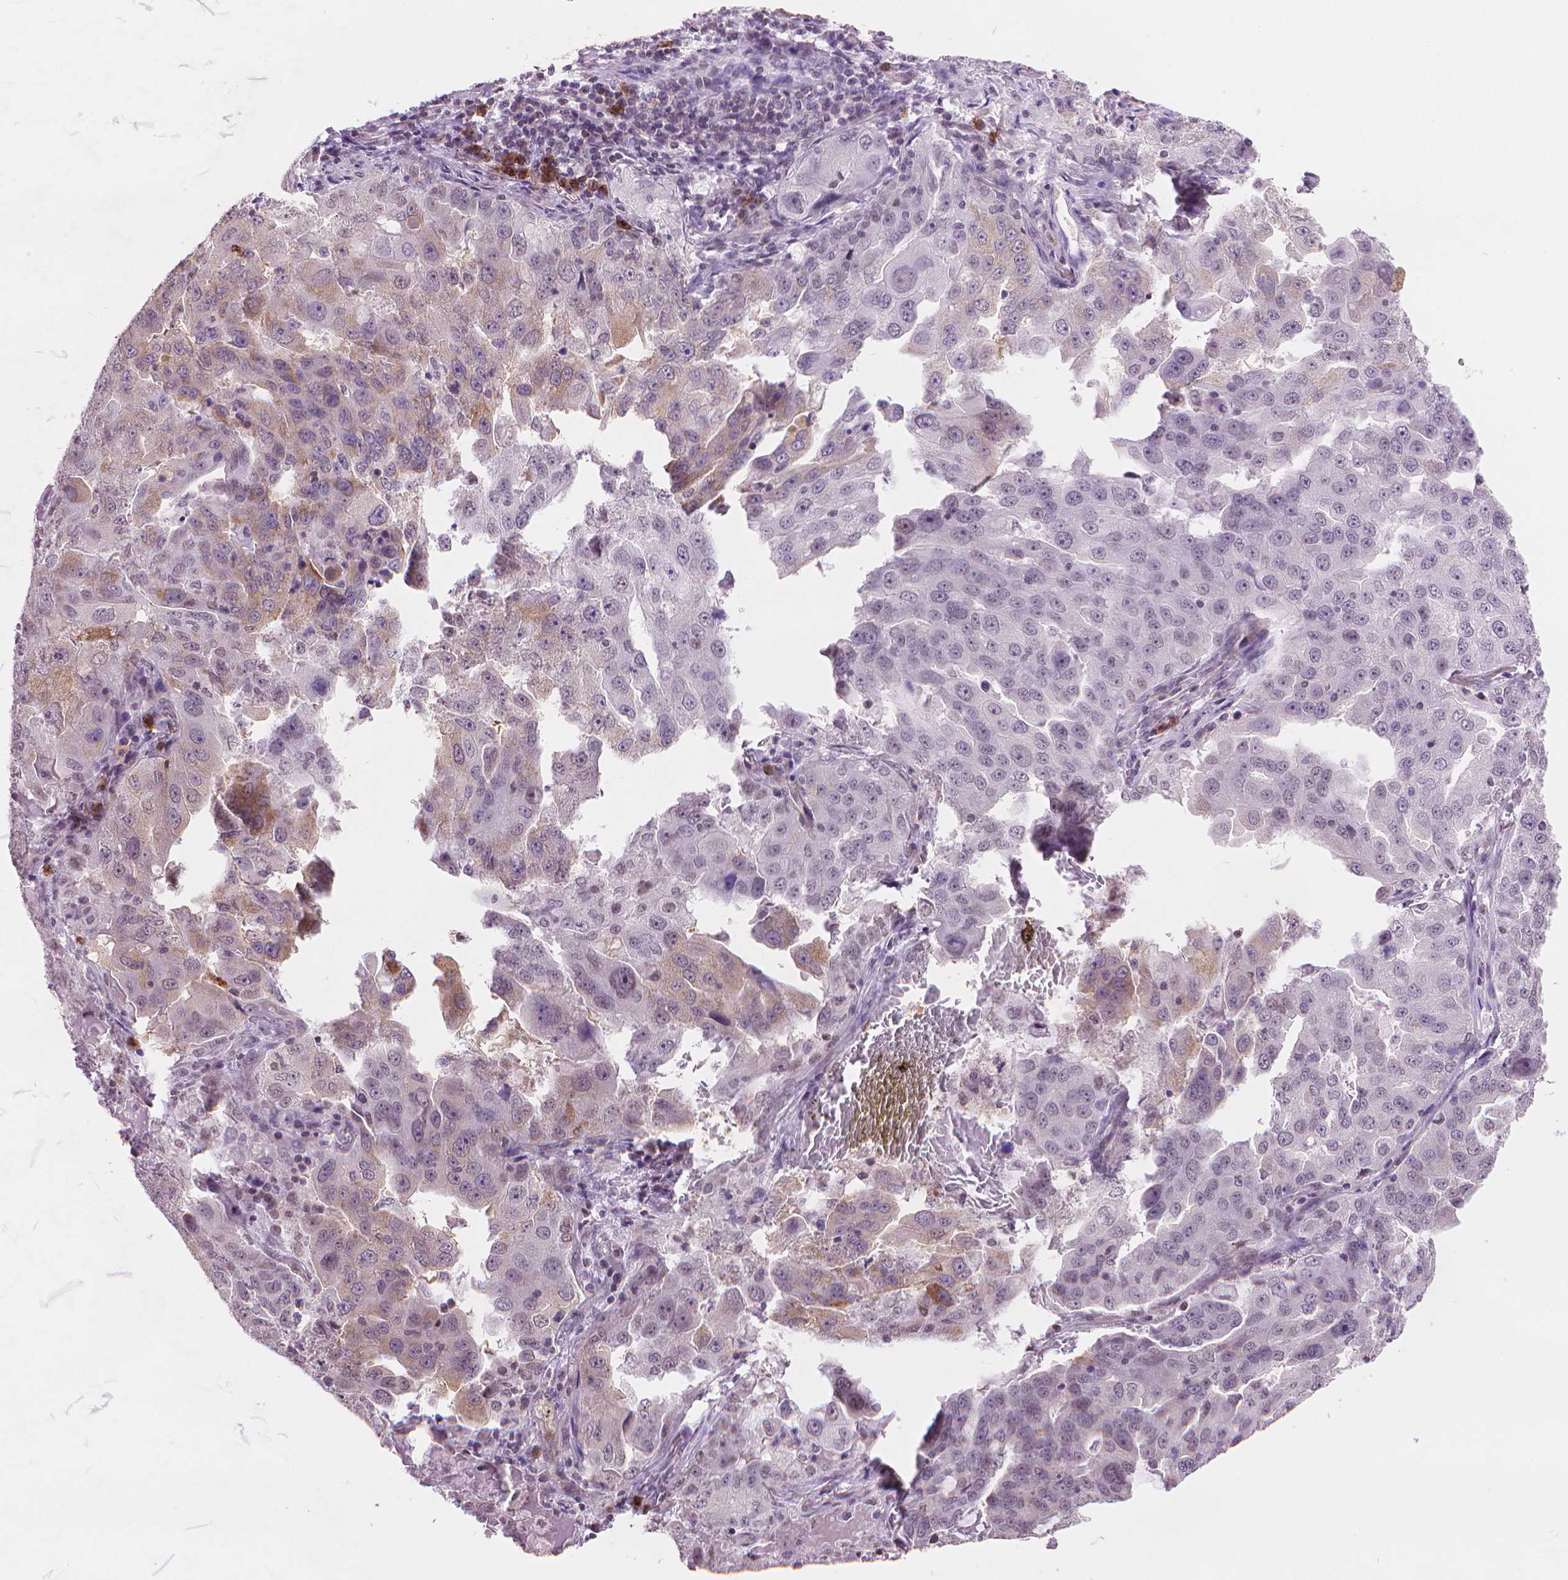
{"staining": {"intensity": "weak", "quantity": "<25%", "location": "cytoplasmic/membranous"}, "tissue": "lung cancer", "cell_type": "Tumor cells", "image_type": "cancer", "snomed": [{"axis": "morphology", "description": "Adenocarcinoma, NOS"}, {"axis": "topography", "description": "Lung"}], "caption": "Immunohistochemistry (IHC) histopathology image of lung cancer (adenocarcinoma) stained for a protein (brown), which reveals no staining in tumor cells.", "gene": "TMEM184A", "patient": {"sex": "female", "age": 61}}